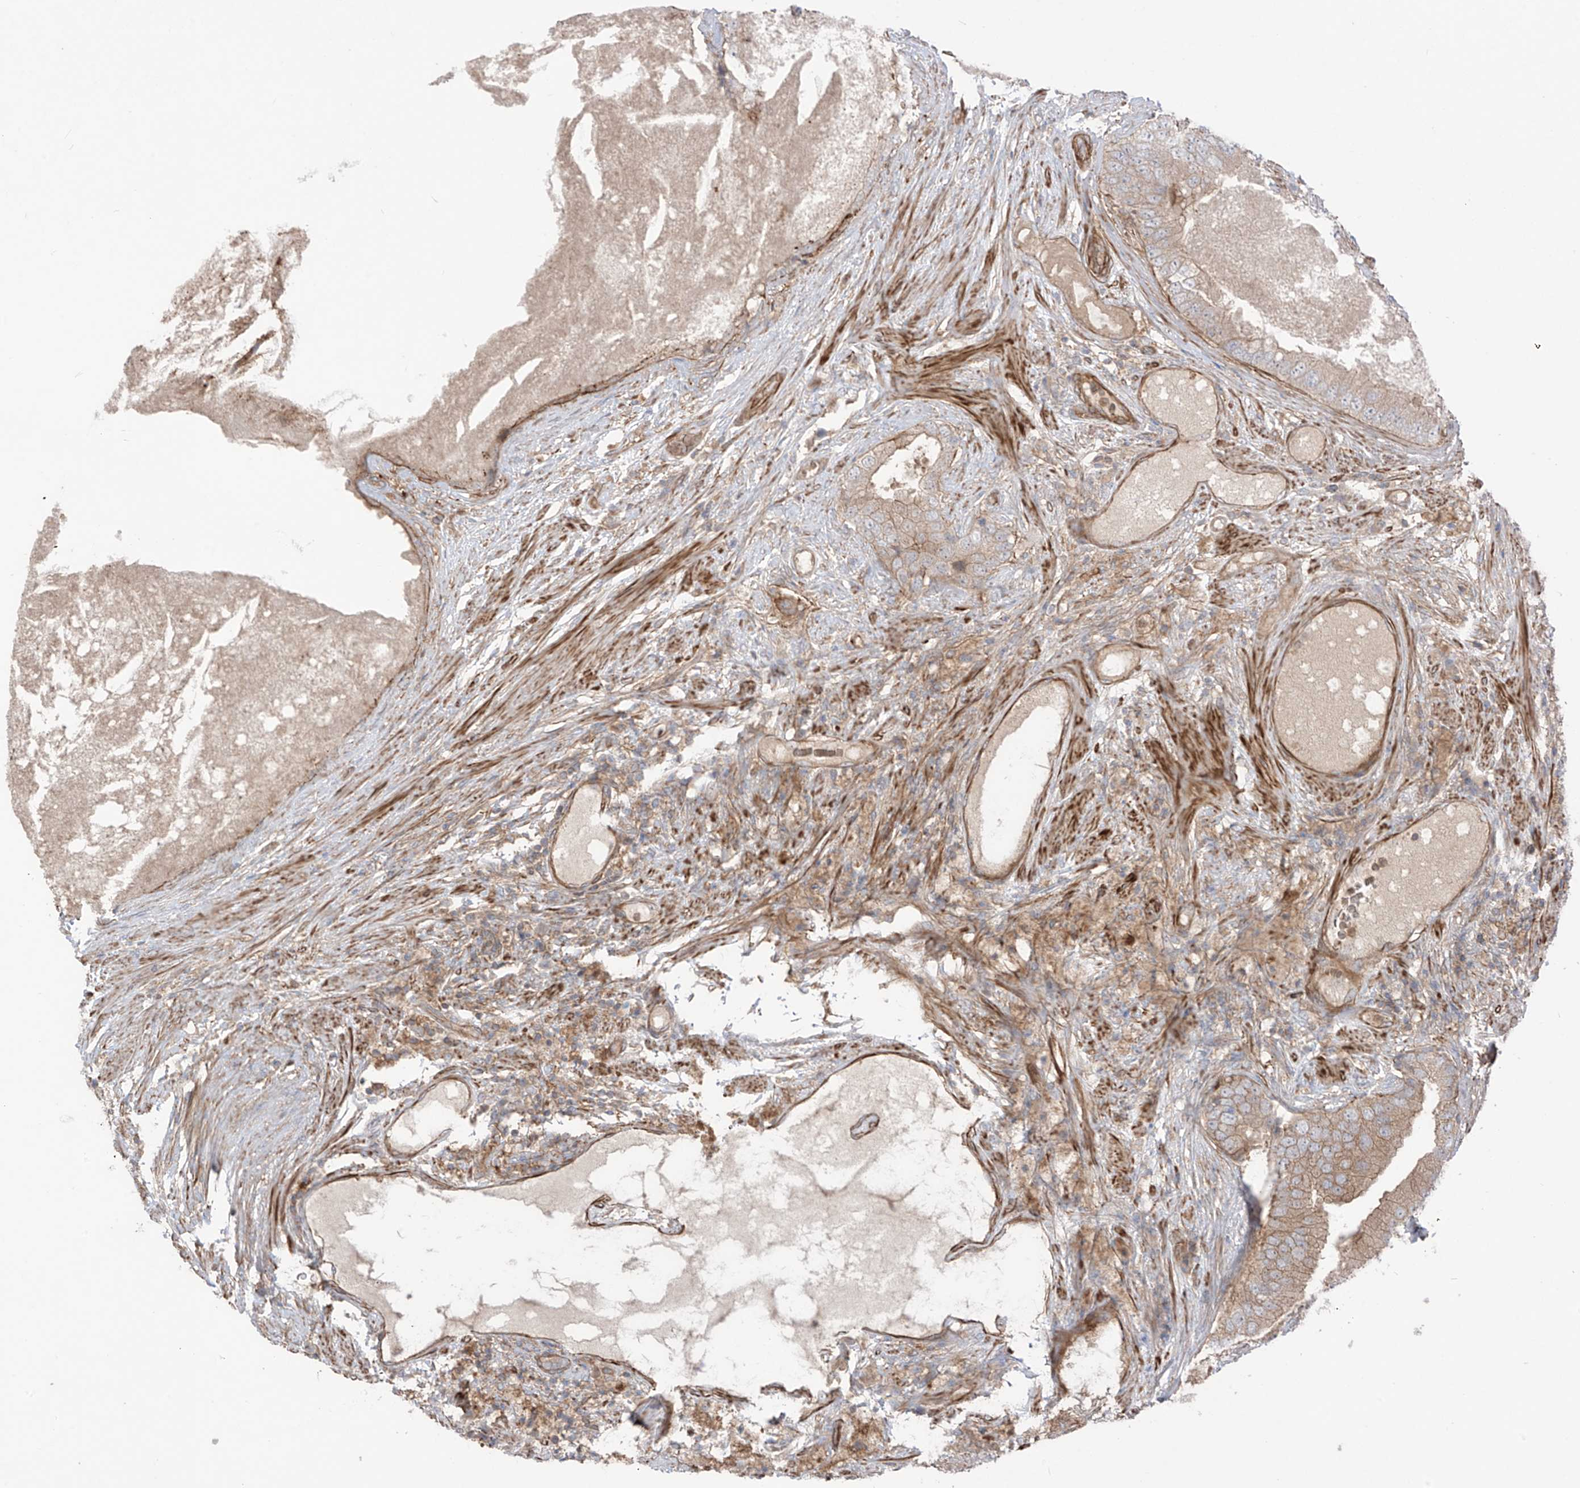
{"staining": {"intensity": "weak", "quantity": ">75%", "location": "cytoplasmic/membranous"}, "tissue": "prostate cancer", "cell_type": "Tumor cells", "image_type": "cancer", "snomed": [{"axis": "morphology", "description": "Adenocarcinoma, High grade"}, {"axis": "topography", "description": "Prostate"}], "caption": "Immunohistochemical staining of prostate adenocarcinoma (high-grade) demonstrates low levels of weak cytoplasmic/membranous positivity in approximately >75% of tumor cells.", "gene": "TRMU", "patient": {"sex": "male", "age": 70}}